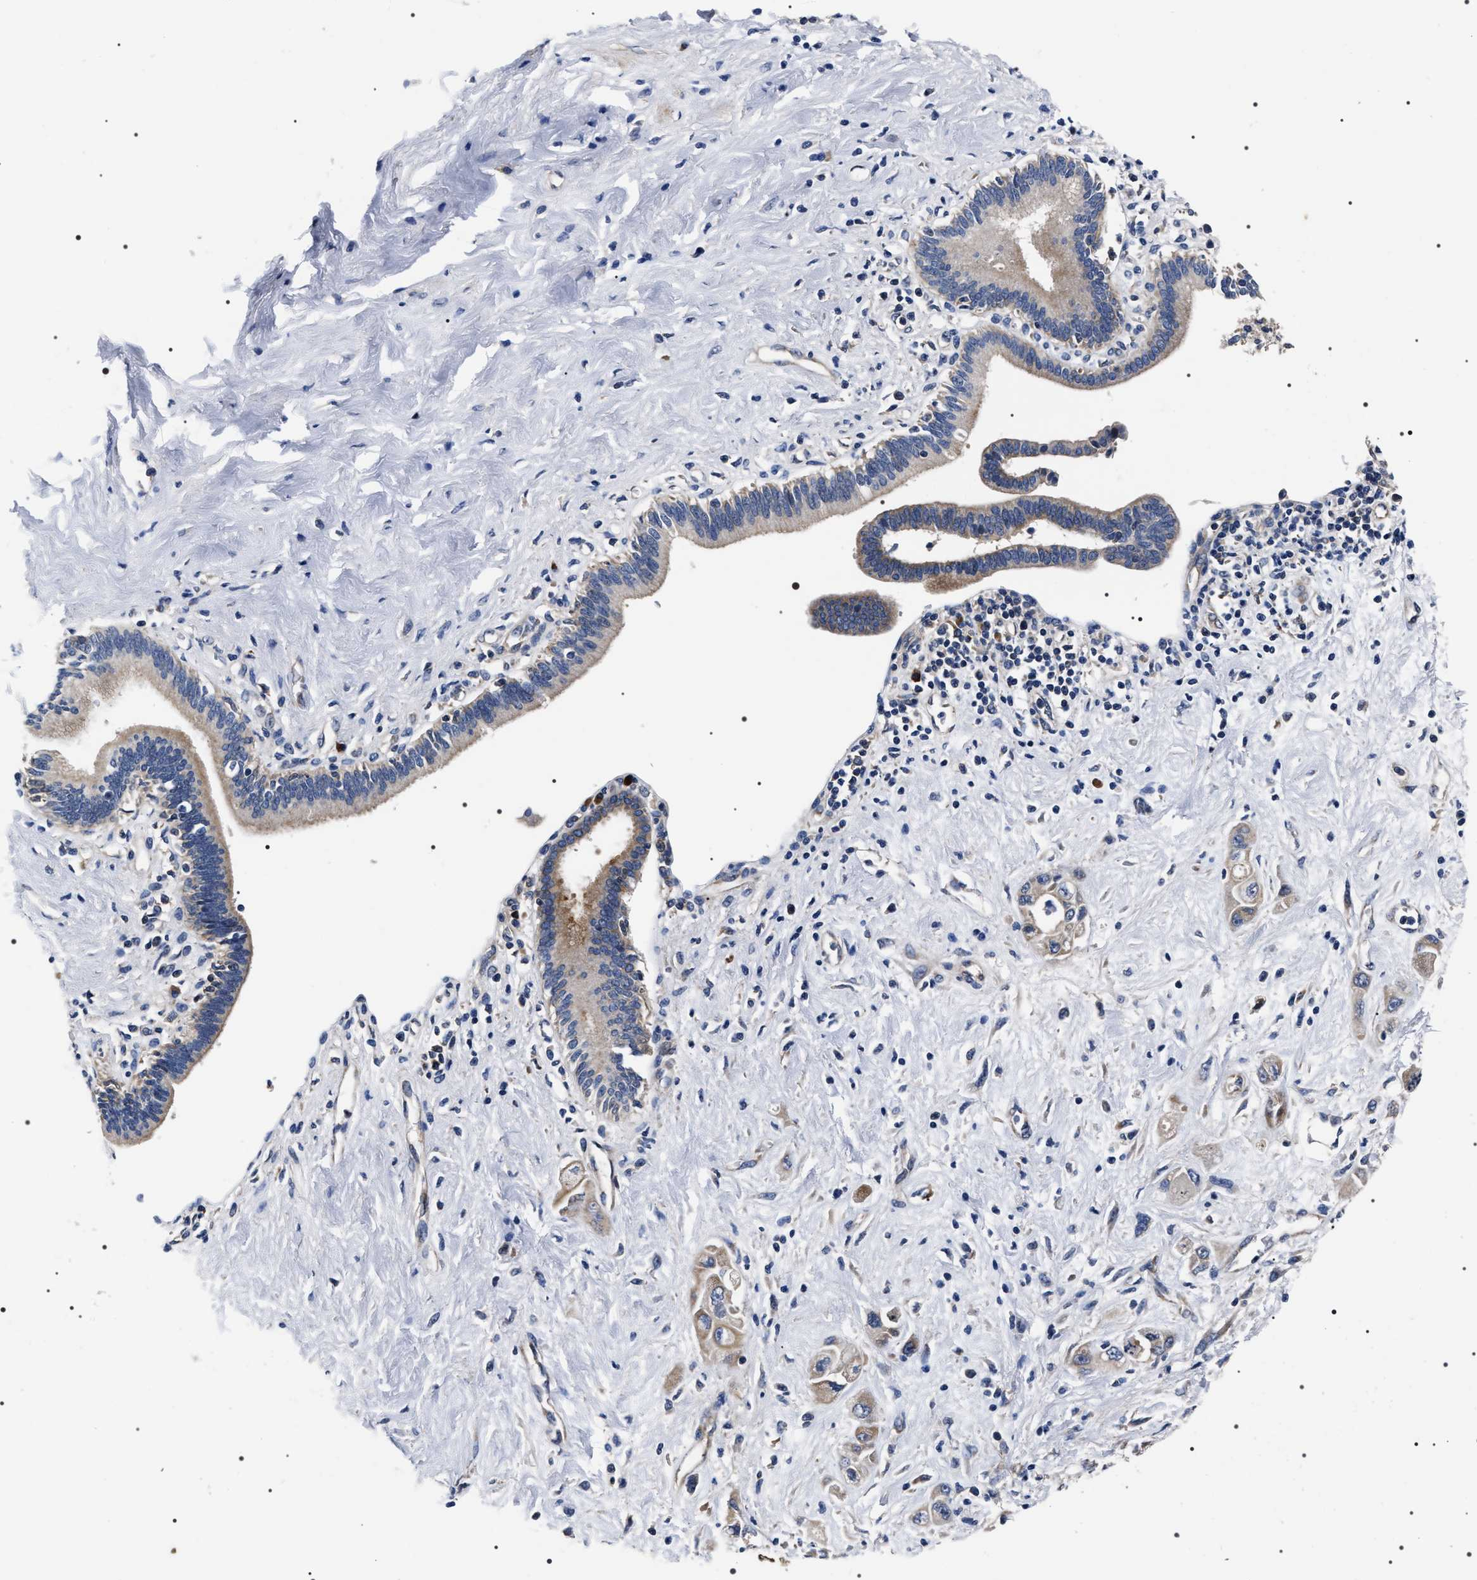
{"staining": {"intensity": "weak", "quantity": ">75%", "location": "cytoplasmic/membranous"}, "tissue": "pancreatic cancer", "cell_type": "Tumor cells", "image_type": "cancer", "snomed": [{"axis": "morphology", "description": "Adenocarcinoma, NOS"}, {"axis": "topography", "description": "Pancreas"}], "caption": "Tumor cells demonstrate weak cytoplasmic/membranous staining in about >75% of cells in pancreatic adenocarcinoma. (Stains: DAB in brown, nuclei in blue, Microscopy: brightfield microscopy at high magnification).", "gene": "MIS18A", "patient": {"sex": "female", "age": 66}}